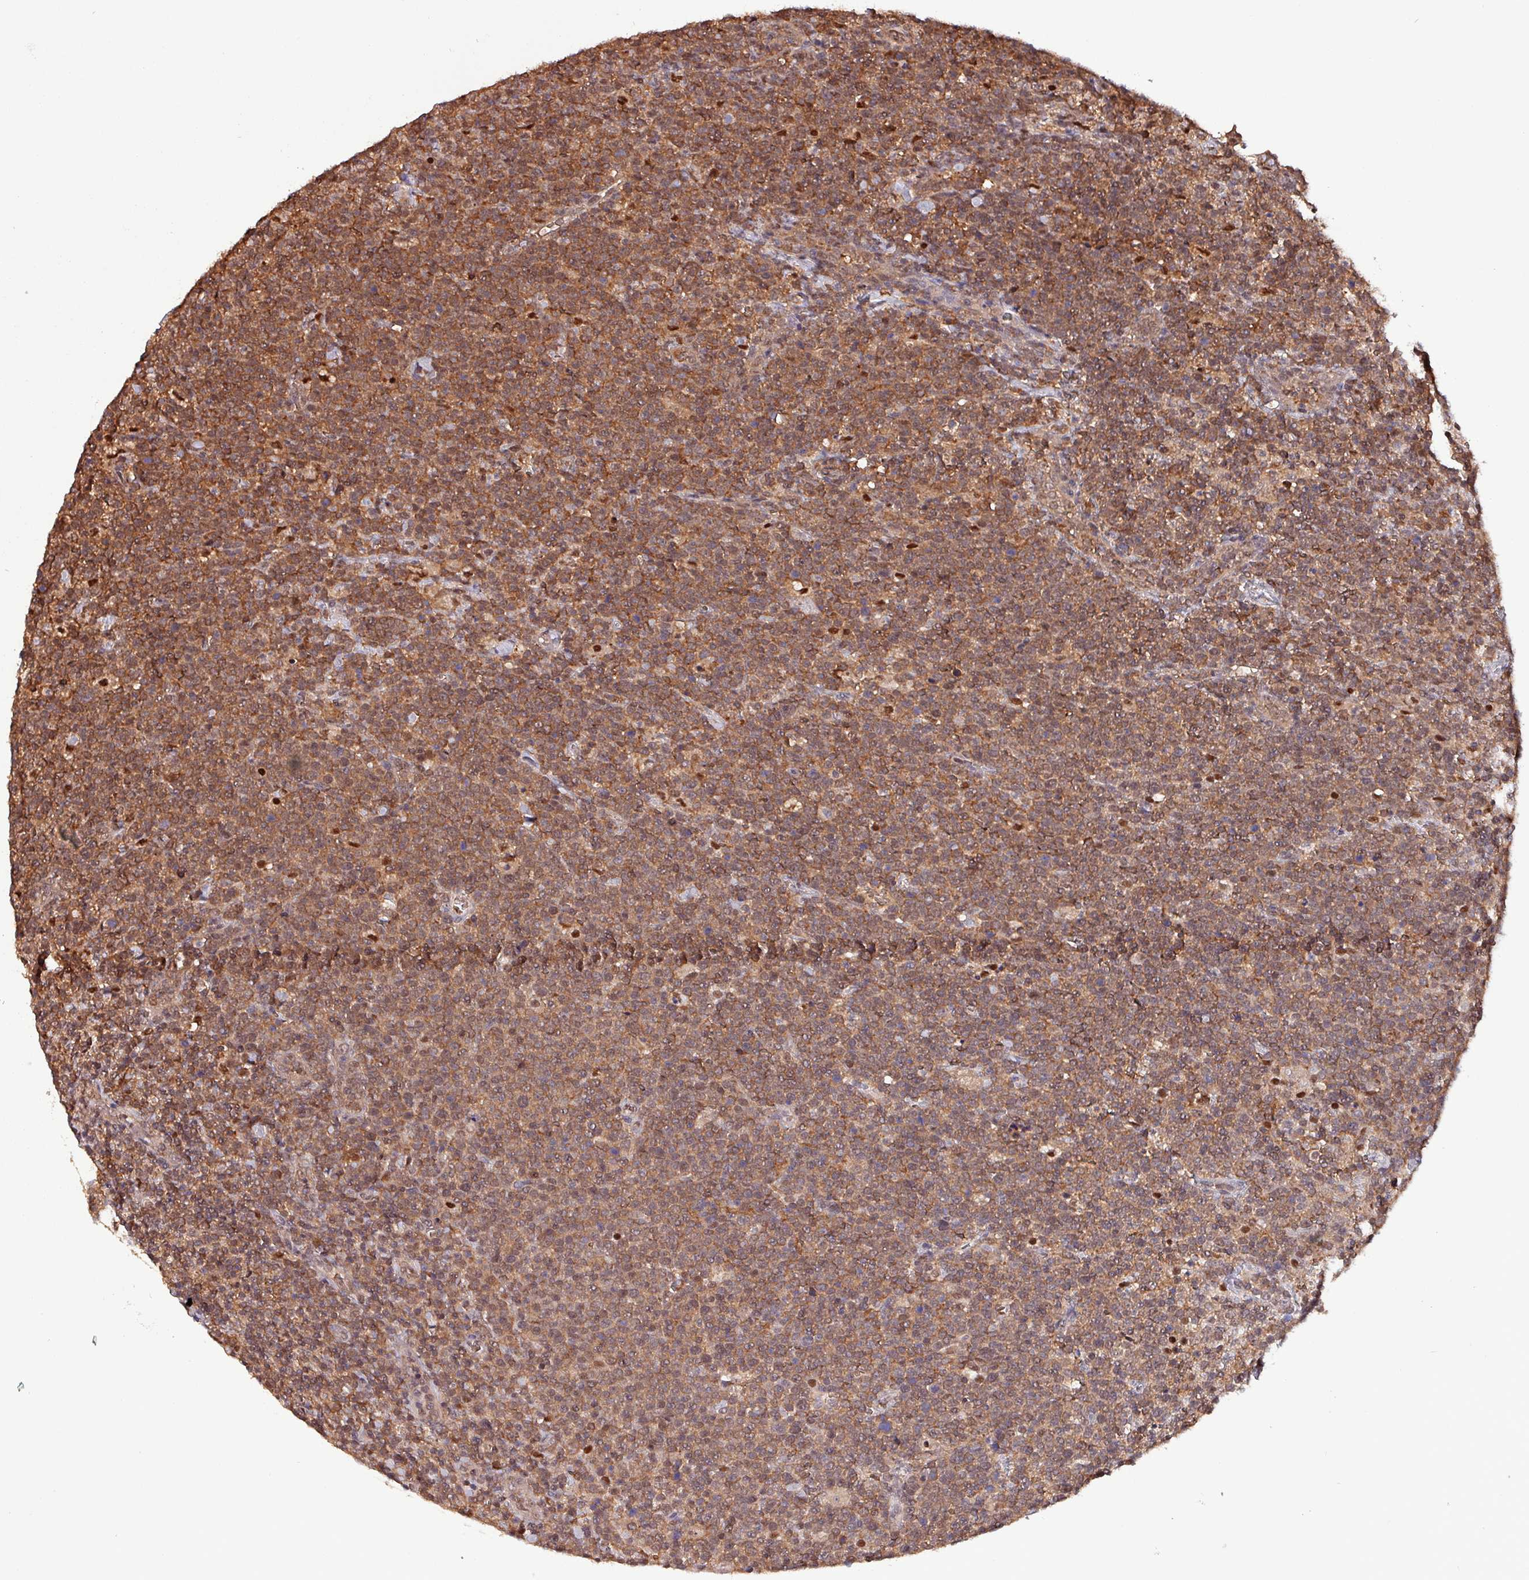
{"staining": {"intensity": "moderate", "quantity": ">75%", "location": "cytoplasmic/membranous"}, "tissue": "lymphoma", "cell_type": "Tumor cells", "image_type": "cancer", "snomed": [{"axis": "morphology", "description": "Malignant lymphoma, non-Hodgkin's type, High grade"}, {"axis": "topography", "description": "Lymph node"}], "caption": "This photomicrograph exhibits immunohistochemistry (IHC) staining of human malignant lymphoma, non-Hodgkin's type (high-grade), with medium moderate cytoplasmic/membranous expression in about >75% of tumor cells.", "gene": "PSMB8", "patient": {"sex": "male", "age": 61}}